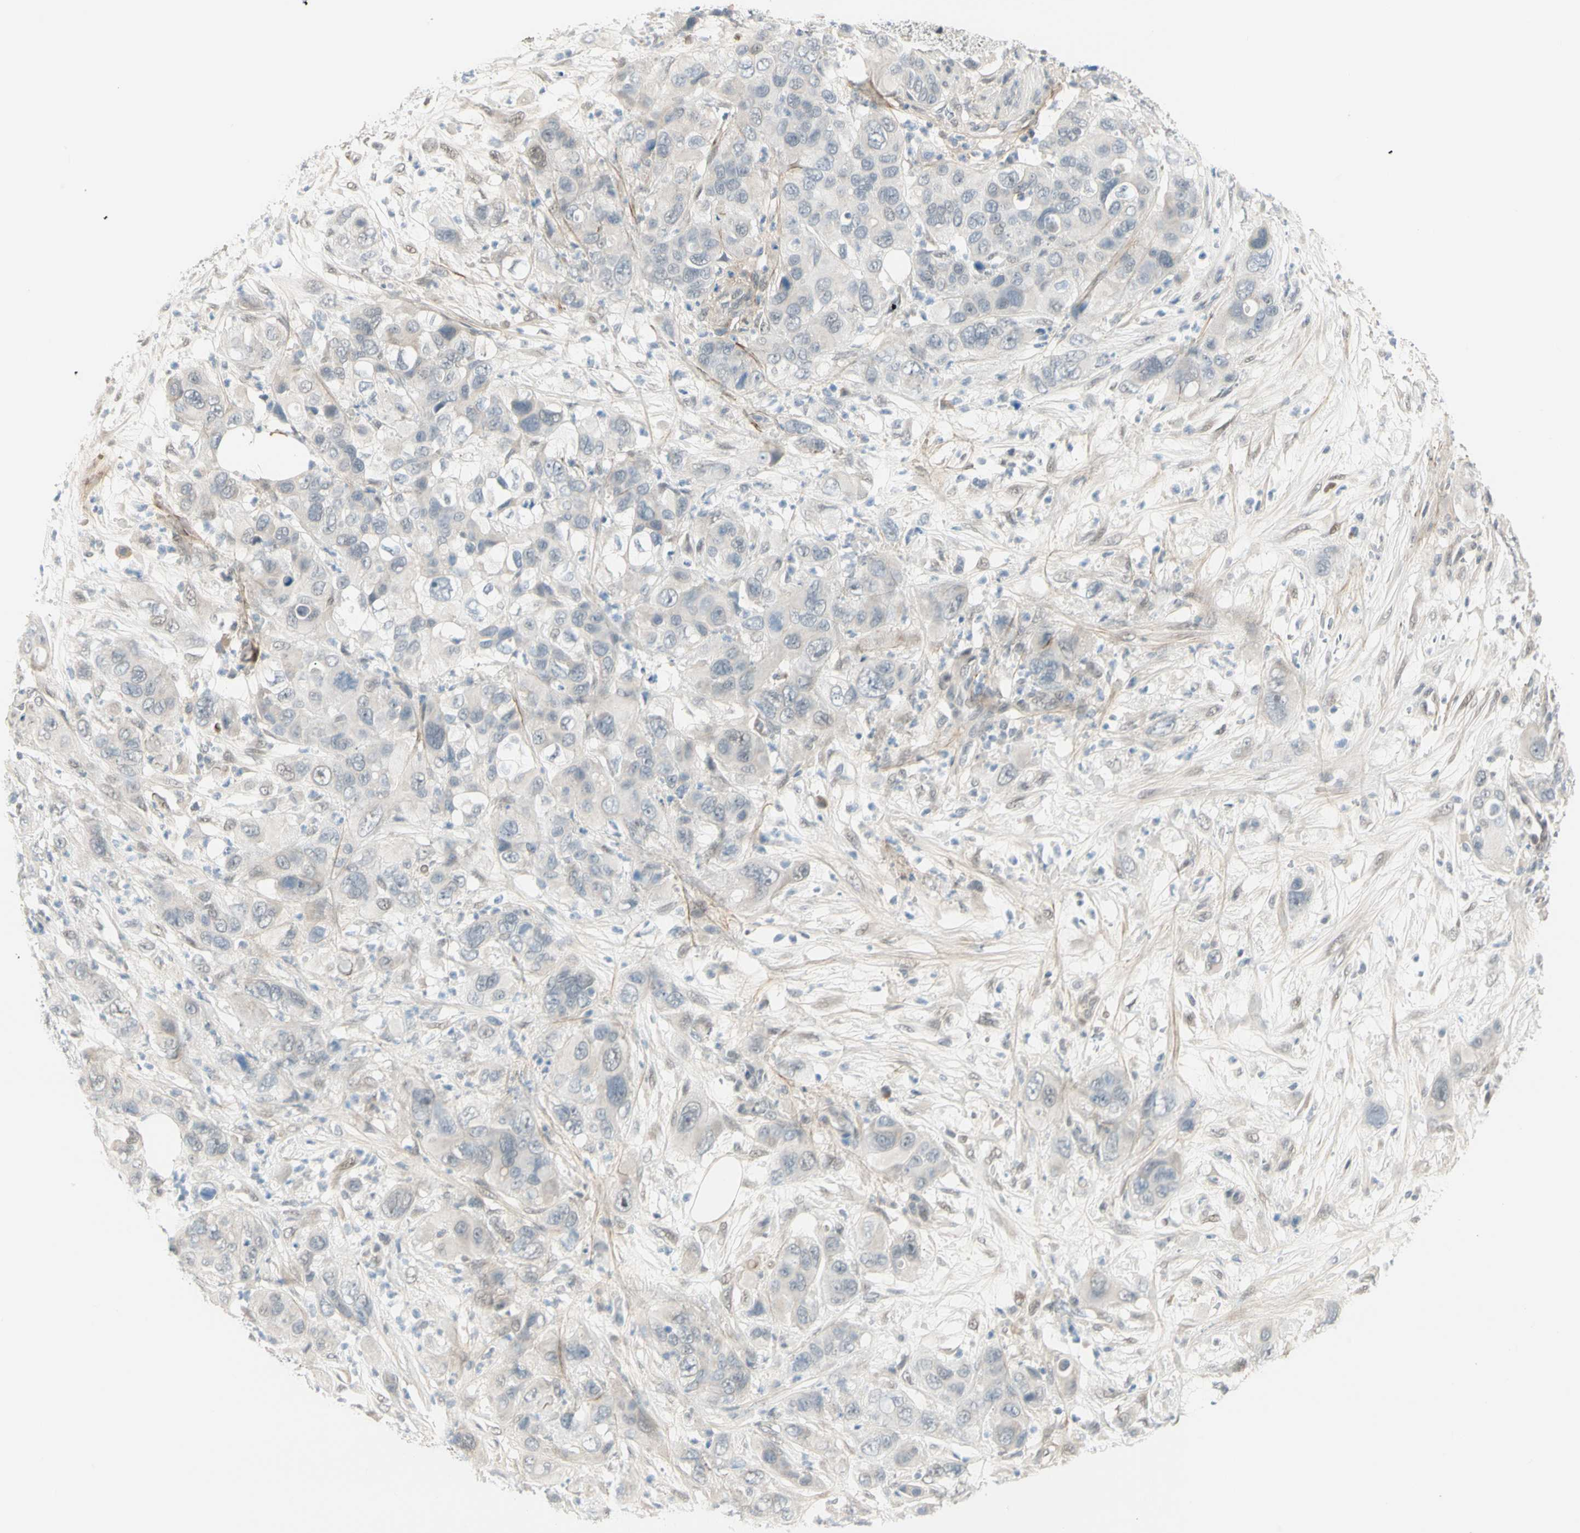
{"staining": {"intensity": "negative", "quantity": "none", "location": "none"}, "tissue": "pancreatic cancer", "cell_type": "Tumor cells", "image_type": "cancer", "snomed": [{"axis": "morphology", "description": "Adenocarcinoma, NOS"}, {"axis": "topography", "description": "Pancreas"}], "caption": "DAB immunohistochemical staining of pancreatic cancer (adenocarcinoma) shows no significant staining in tumor cells.", "gene": "ASPN", "patient": {"sex": "female", "age": 71}}